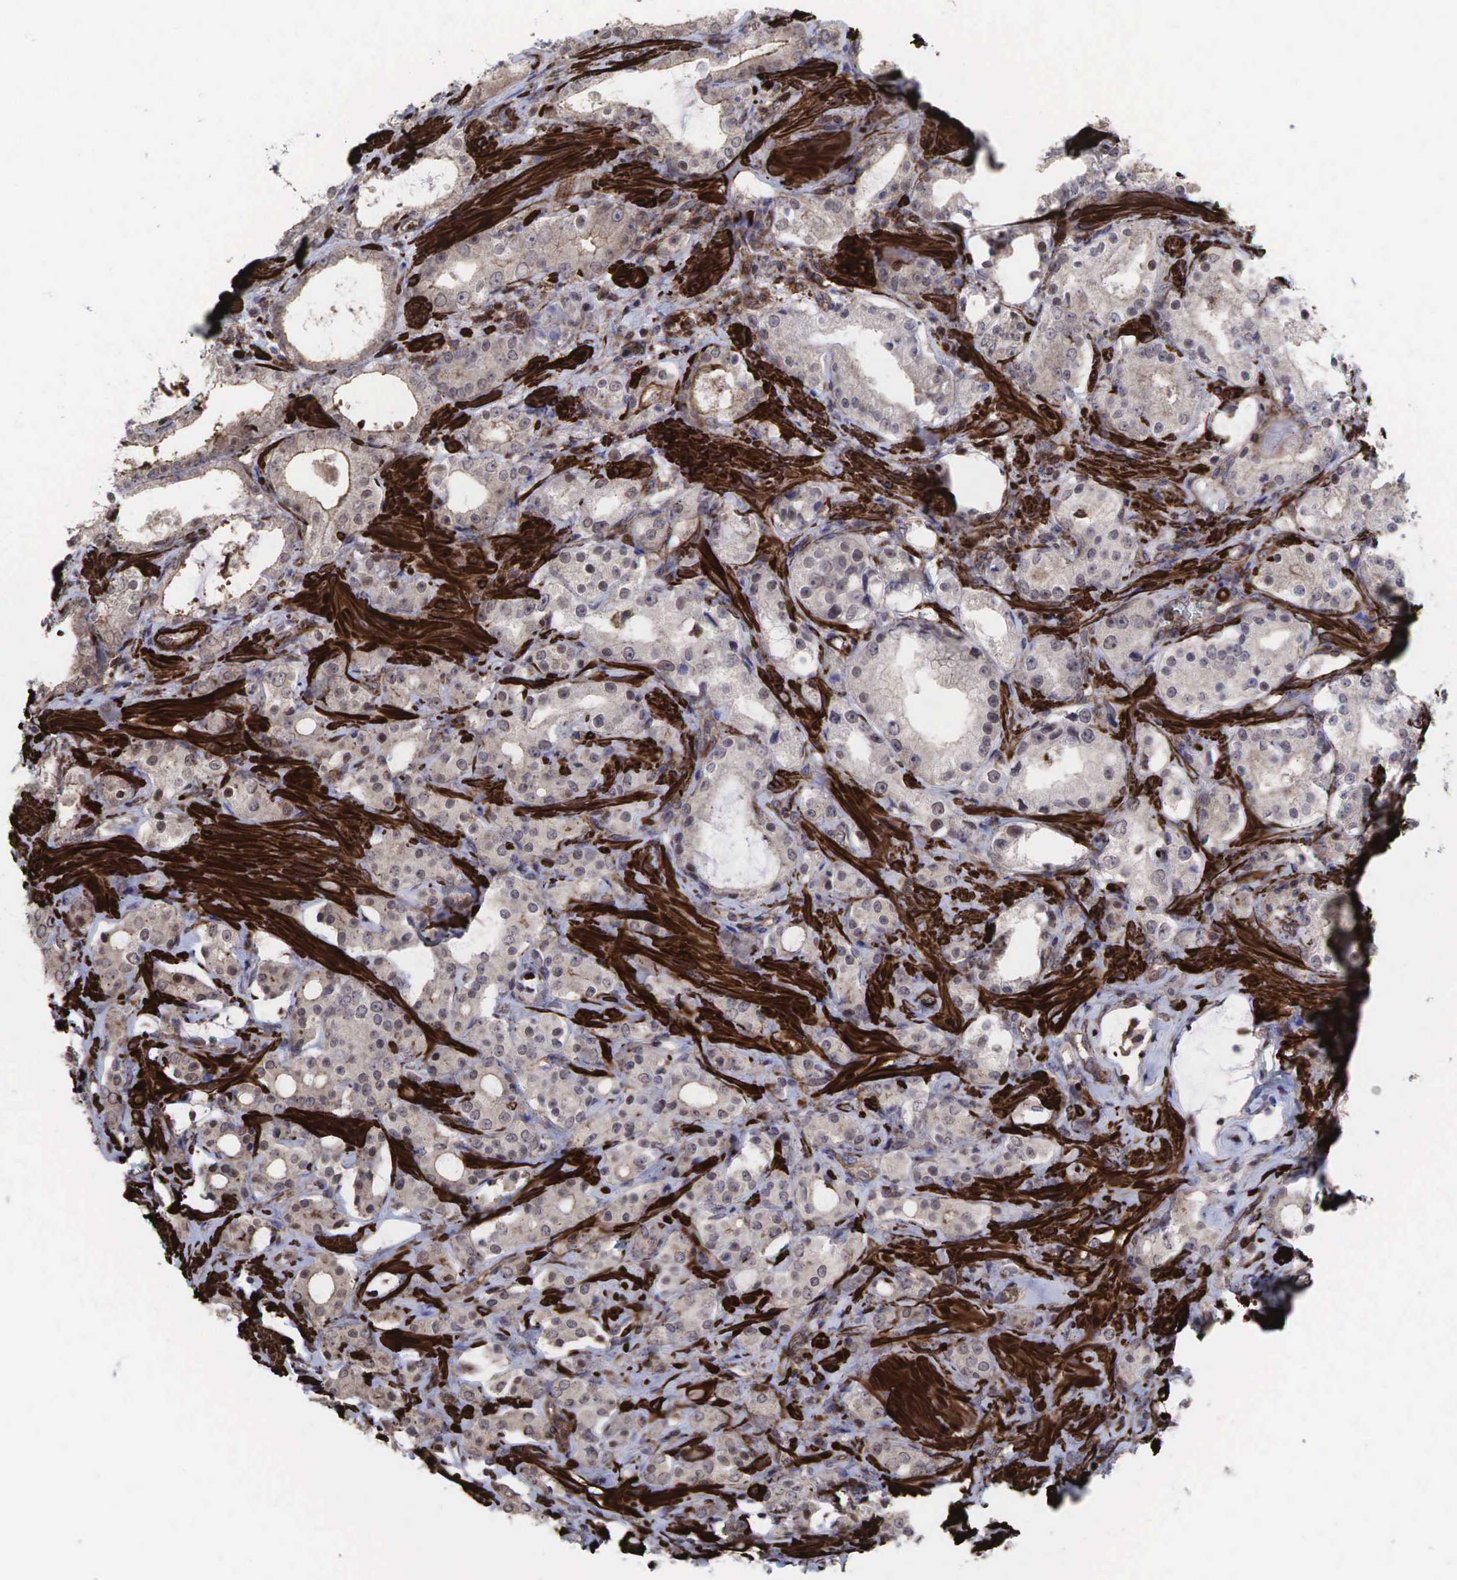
{"staining": {"intensity": "weak", "quantity": ">75%", "location": "cytoplasmic/membranous"}, "tissue": "prostate cancer", "cell_type": "Tumor cells", "image_type": "cancer", "snomed": [{"axis": "morphology", "description": "Adenocarcinoma, Medium grade"}, {"axis": "topography", "description": "Prostate"}], "caption": "An image showing weak cytoplasmic/membranous positivity in approximately >75% of tumor cells in prostate cancer (medium-grade adenocarcinoma), as visualized by brown immunohistochemical staining.", "gene": "GPRASP1", "patient": {"sex": "male", "age": 73}}